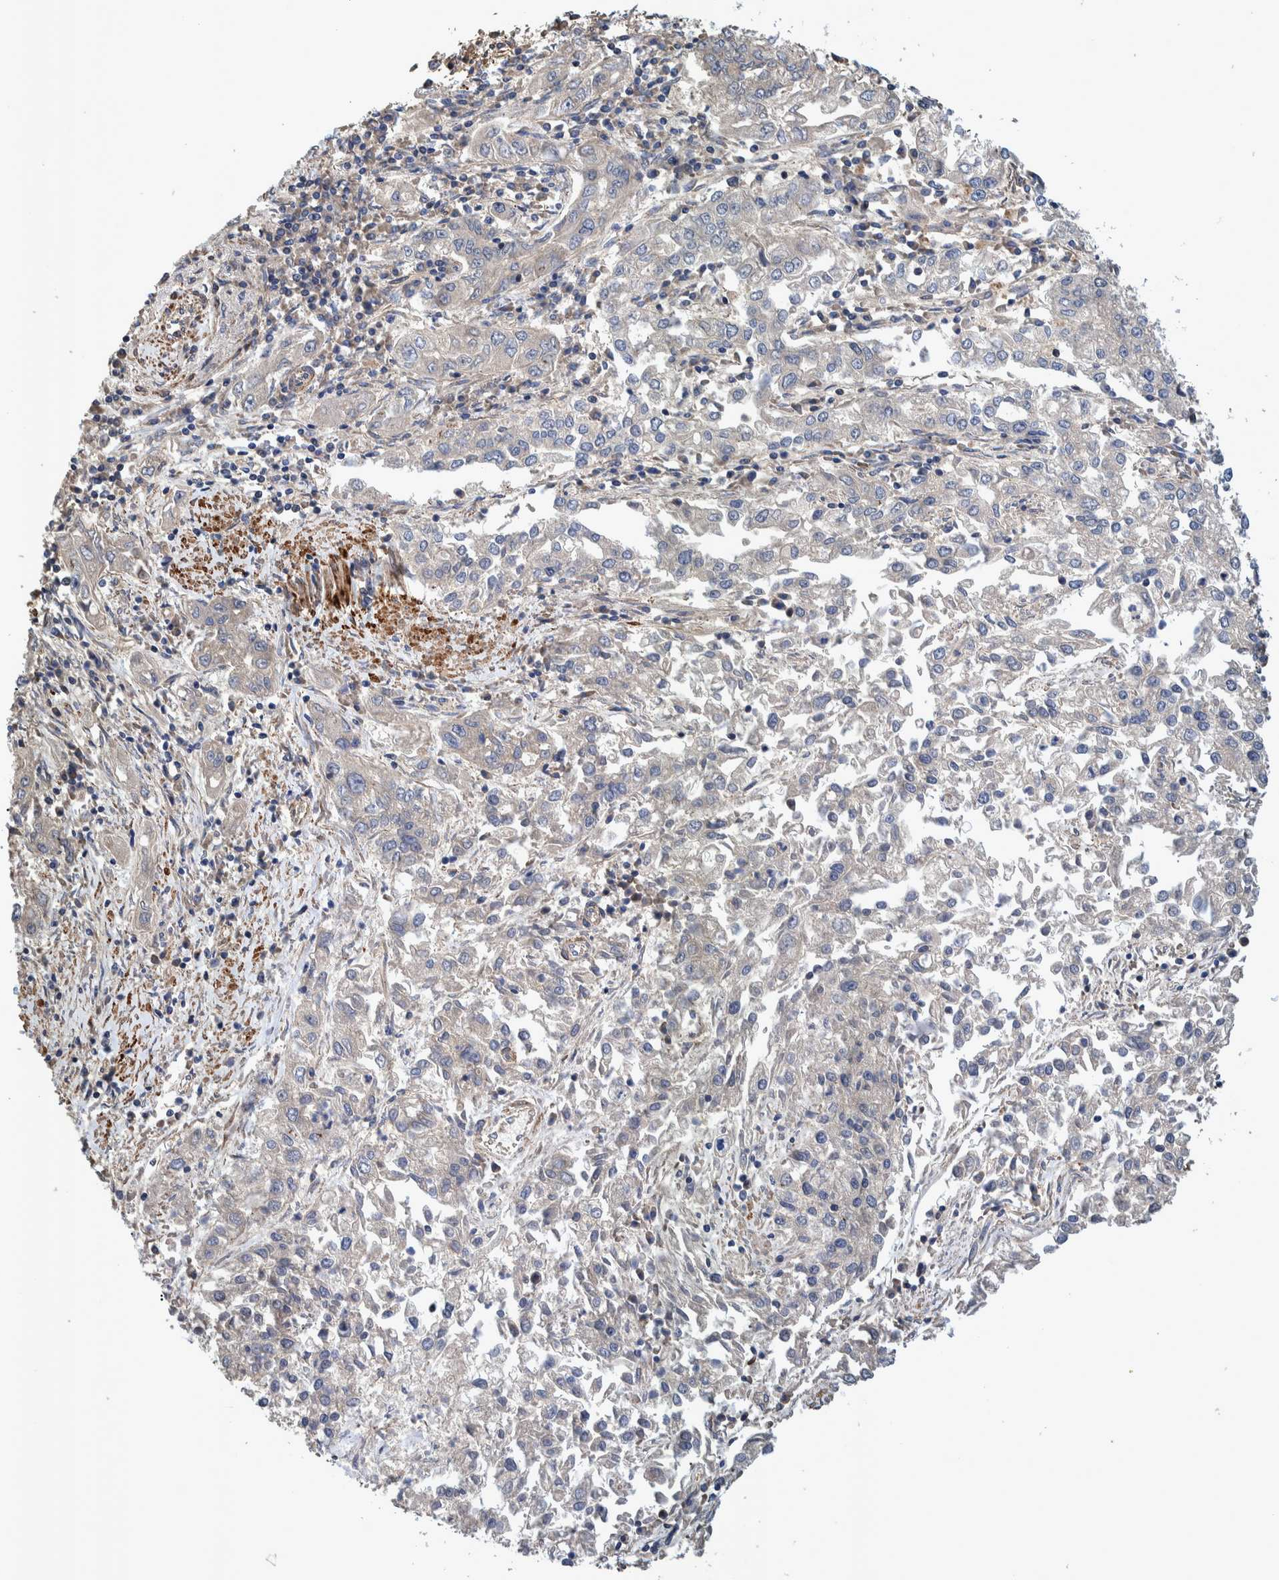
{"staining": {"intensity": "negative", "quantity": "none", "location": "none"}, "tissue": "endometrial cancer", "cell_type": "Tumor cells", "image_type": "cancer", "snomed": [{"axis": "morphology", "description": "Adenocarcinoma, NOS"}, {"axis": "topography", "description": "Endometrium"}], "caption": "This is a photomicrograph of immunohistochemistry staining of adenocarcinoma (endometrial), which shows no staining in tumor cells. (DAB (3,3'-diaminobenzidine) IHC visualized using brightfield microscopy, high magnification).", "gene": "GRPEL2", "patient": {"sex": "female", "age": 49}}